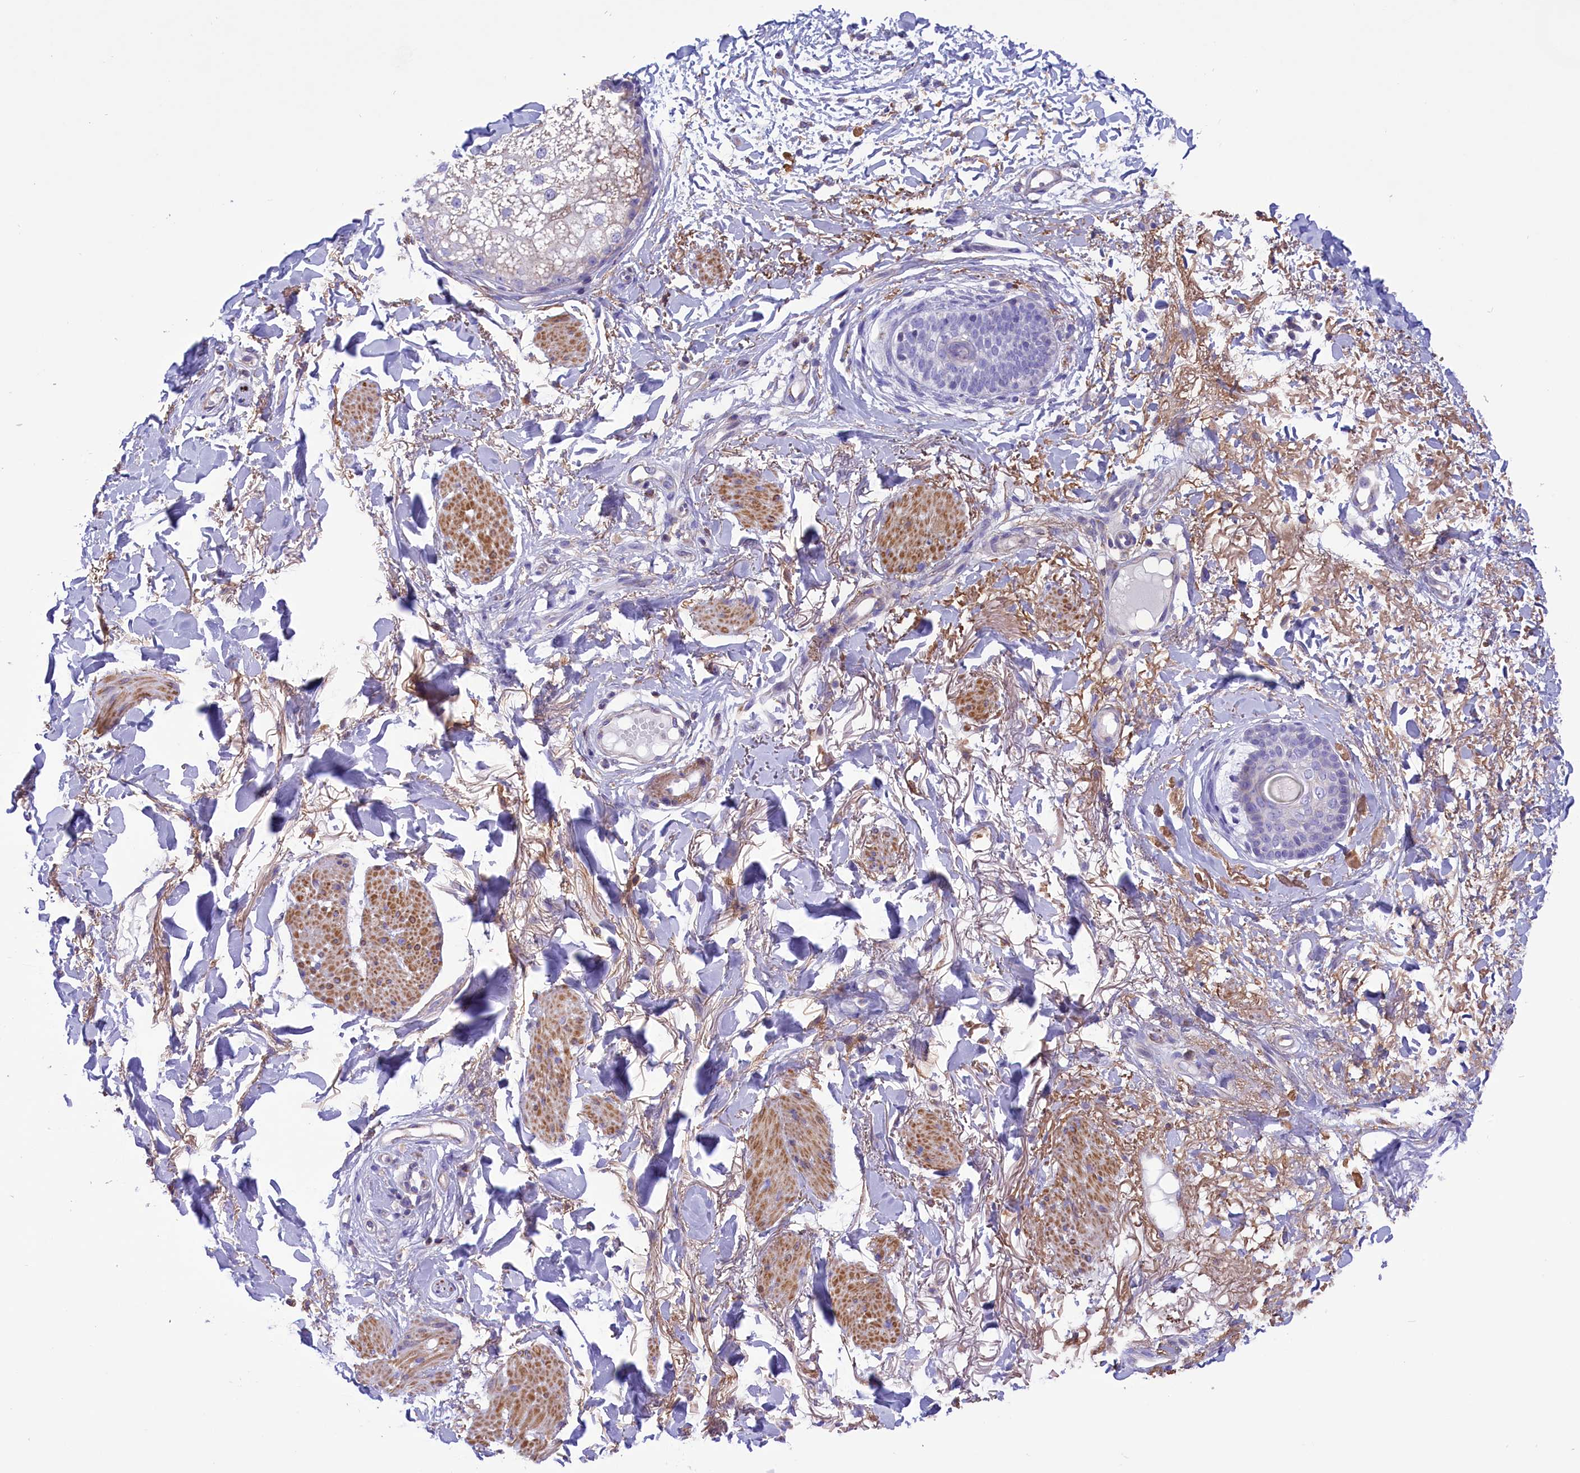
{"staining": {"intensity": "negative", "quantity": "none", "location": "none"}, "tissue": "skin cancer", "cell_type": "Tumor cells", "image_type": "cancer", "snomed": [{"axis": "morphology", "description": "Normal tissue, NOS"}, {"axis": "morphology", "description": "Basal cell carcinoma"}, {"axis": "topography", "description": "Skin"}], "caption": "The immunohistochemistry image has no significant staining in tumor cells of skin cancer (basal cell carcinoma) tissue.", "gene": "CORO7-PAM16", "patient": {"sex": "male", "age": 64}}